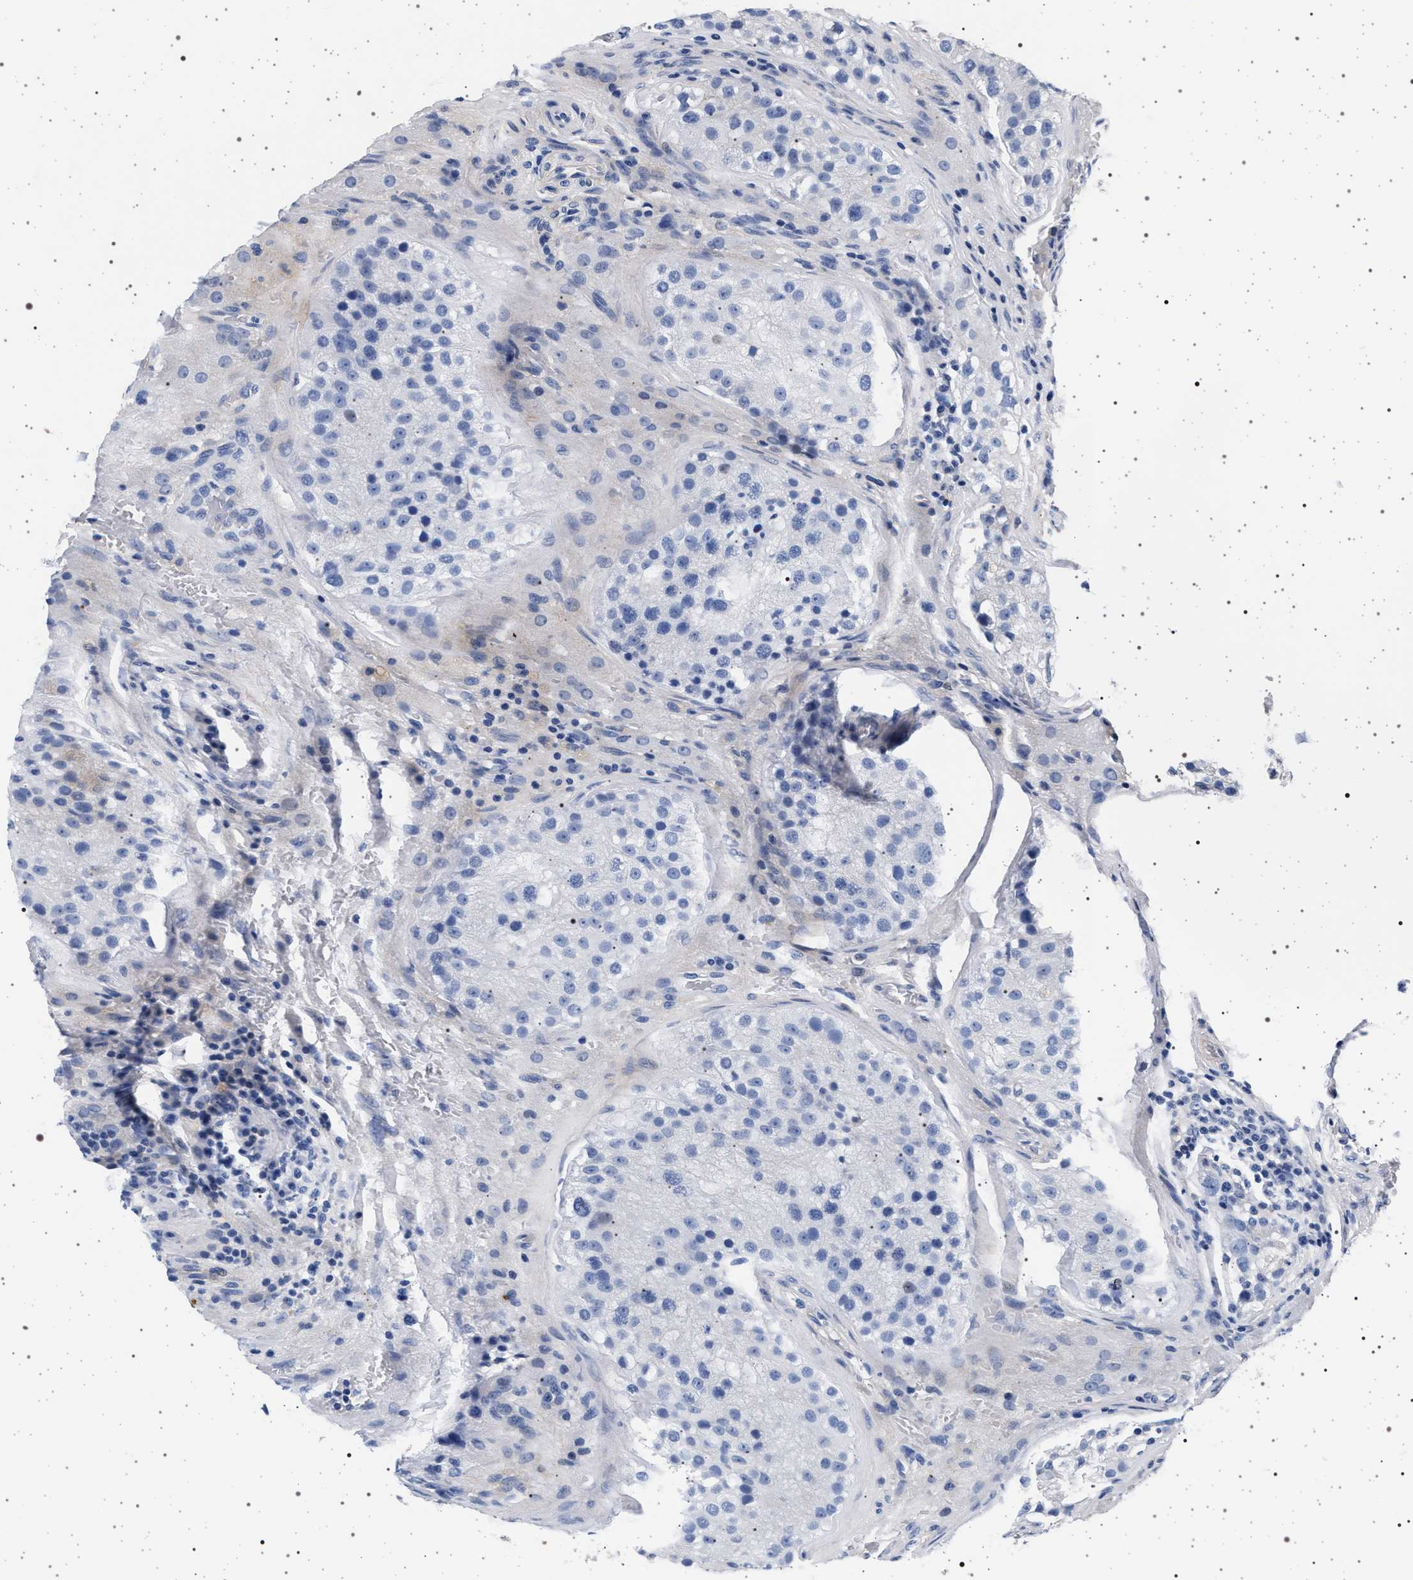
{"staining": {"intensity": "negative", "quantity": "none", "location": "none"}, "tissue": "testis", "cell_type": "Cells in seminiferous ducts", "image_type": "normal", "snomed": [{"axis": "morphology", "description": "Normal tissue, NOS"}, {"axis": "topography", "description": "Testis"}], "caption": "Cells in seminiferous ducts show no significant staining in unremarkable testis. (Brightfield microscopy of DAB immunohistochemistry at high magnification).", "gene": "SLC9A1", "patient": {"sex": "male", "age": 26}}